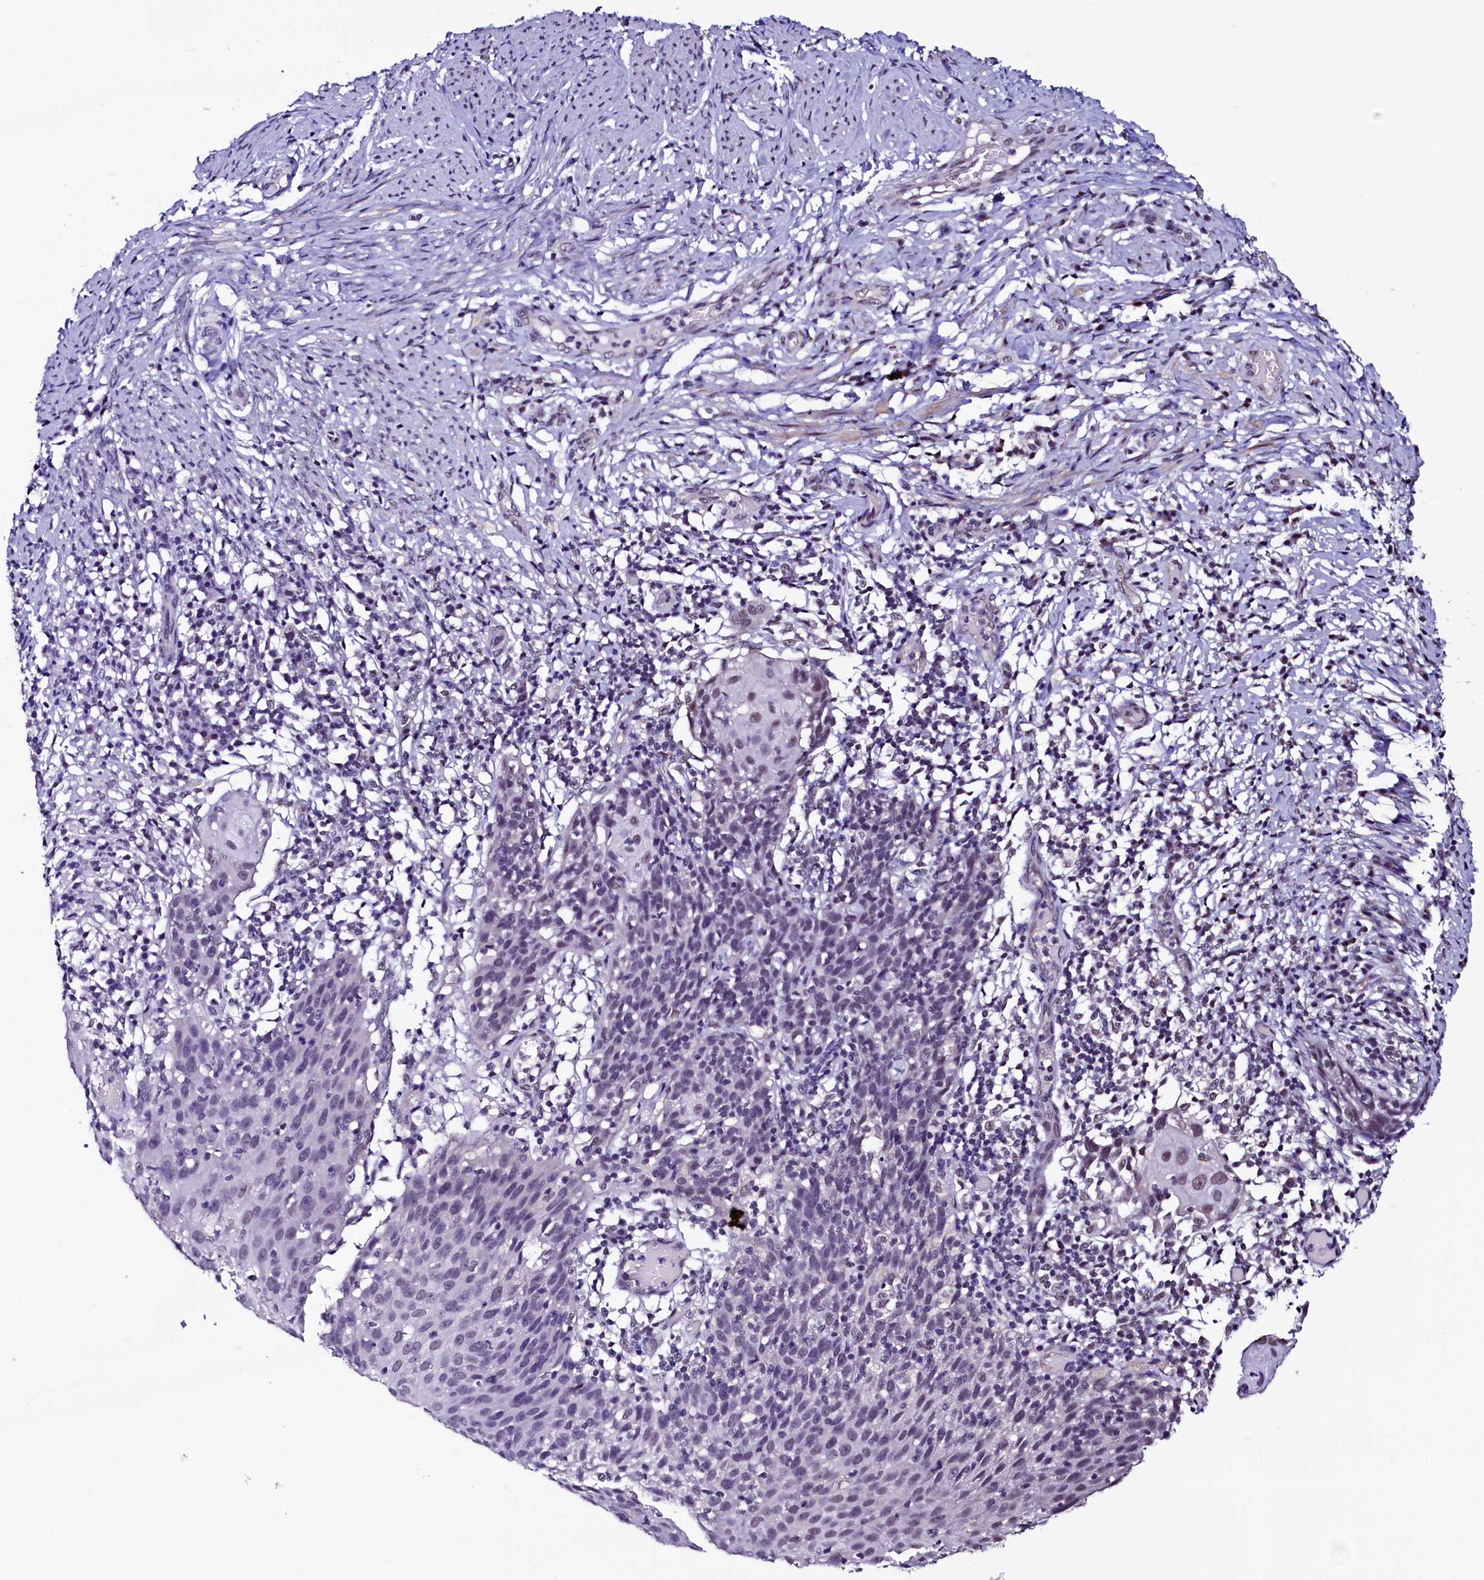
{"staining": {"intensity": "weak", "quantity": "<25%", "location": "nuclear"}, "tissue": "cervical cancer", "cell_type": "Tumor cells", "image_type": "cancer", "snomed": [{"axis": "morphology", "description": "Squamous cell carcinoma, NOS"}, {"axis": "topography", "description": "Cervix"}], "caption": "Histopathology image shows no protein expression in tumor cells of cervical cancer (squamous cell carcinoma) tissue.", "gene": "SFSWAP", "patient": {"sex": "female", "age": 50}}